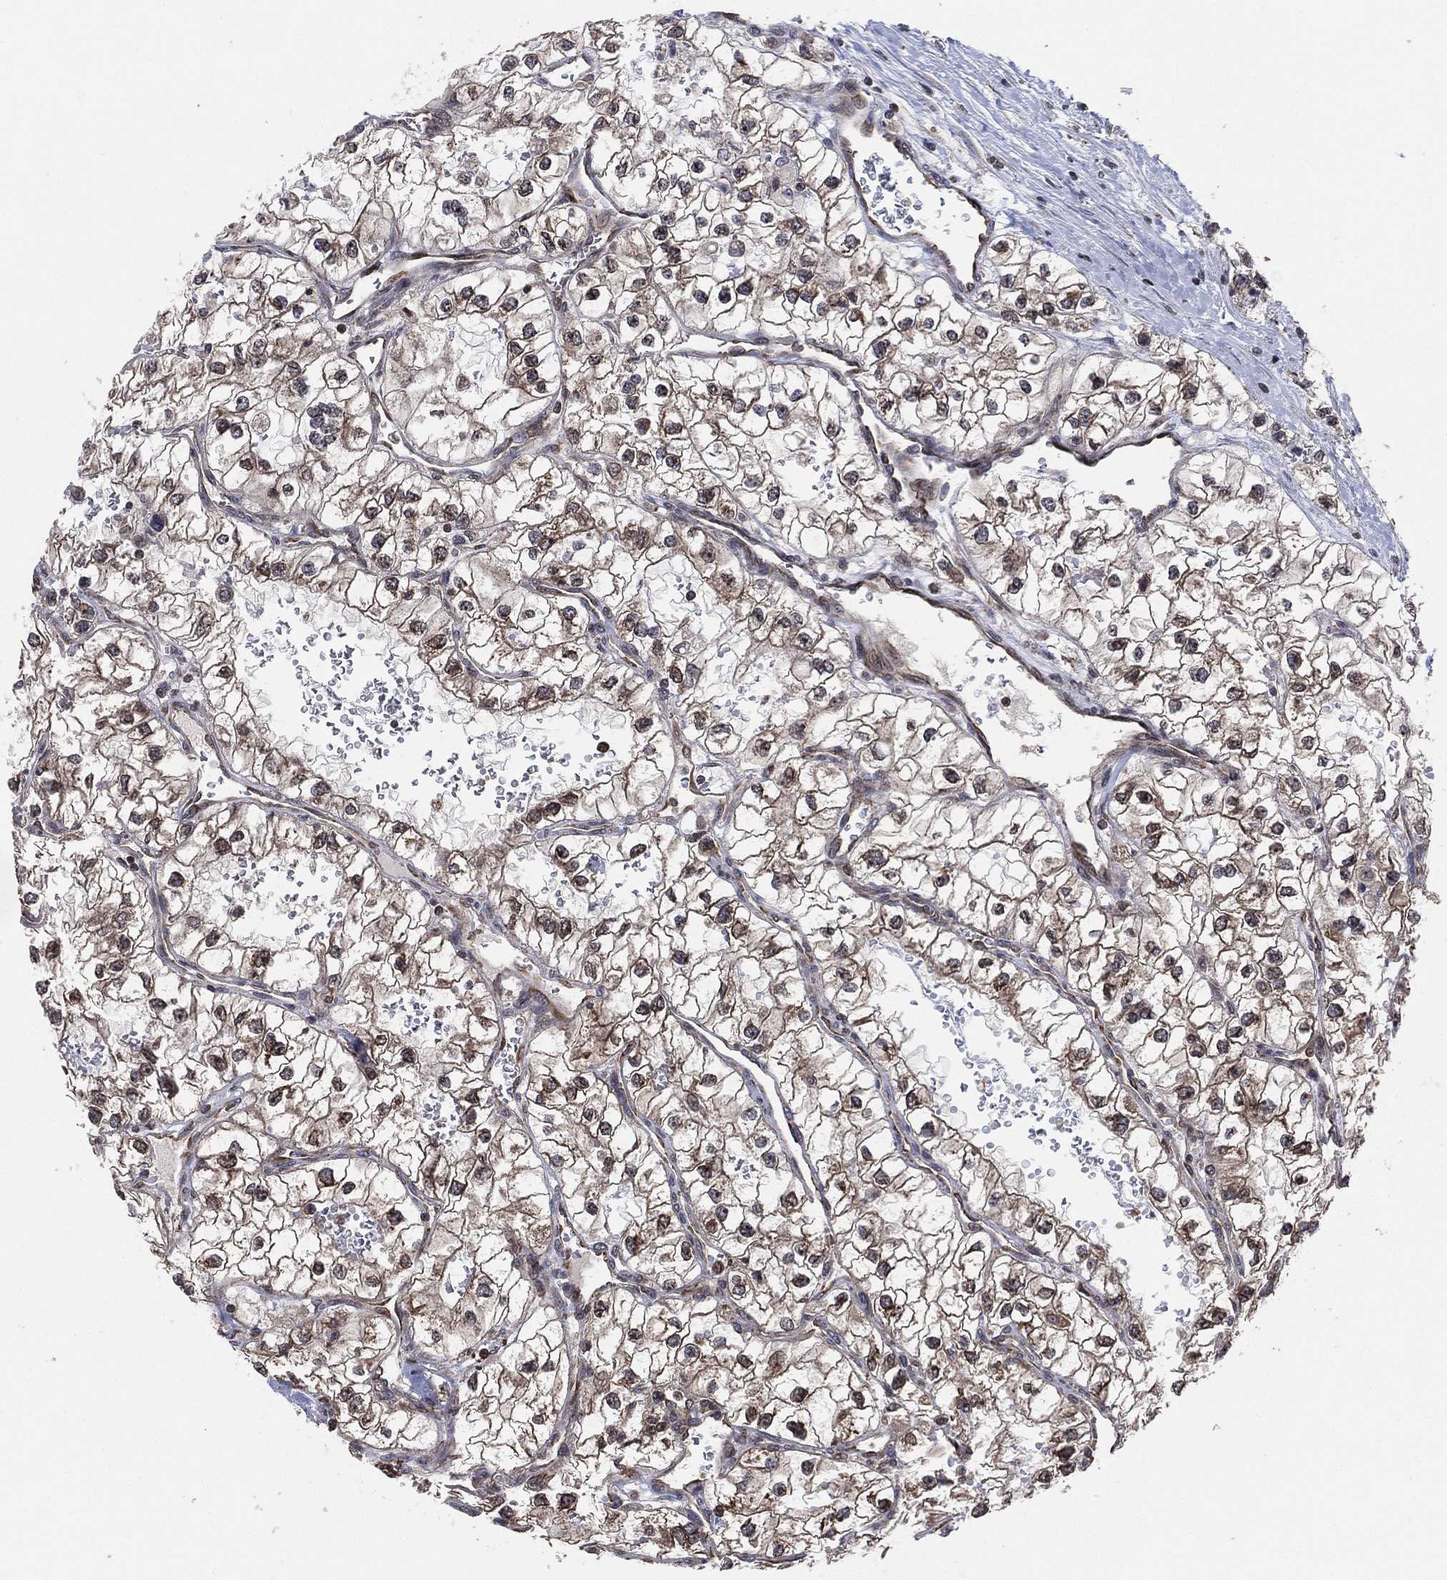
{"staining": {"intensity": "moderate", "quantity": "25%-75%", "location": "cytoplasmic/membranous"}, "tissue": "renal cancer", "cell_type": "Tumor cells", "image_type": "cancer", "snomed": [{"axis": "morphology", "description": "Adenocarcinoma, NOS"}, {"axis": "topography", "description": "Kidney"}], "caption": "A brown stain shows moderate cytoplasmic/membranous expression of a protein in human renal adenocarcinoma tumor cells. (Brightfield microscopy of DAB IHC at high magnification).", "gene": "TMCO1", "patient": {"sex": "male", "age": 59}}